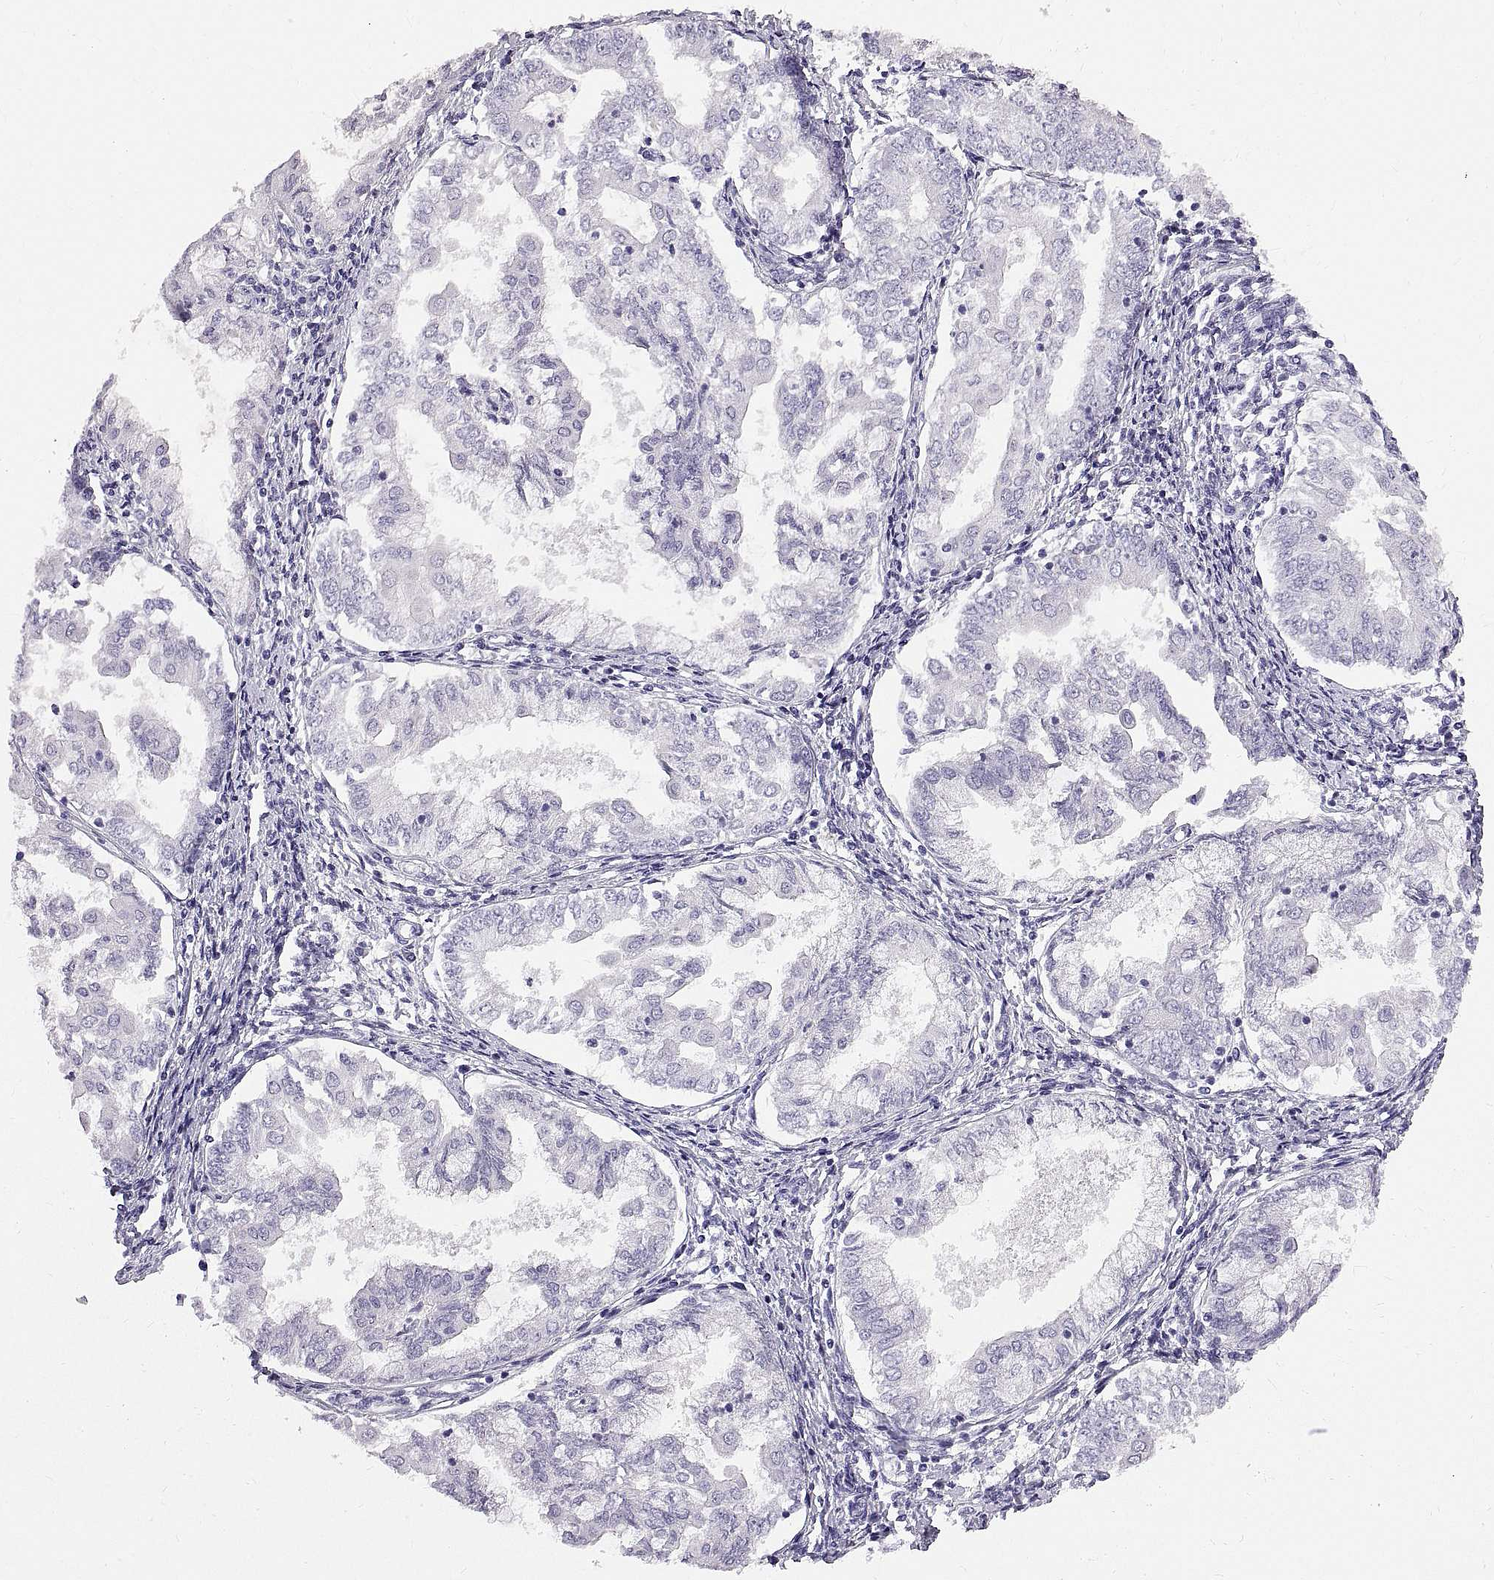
{"staining": {"intensity": "negative", "quantity": "none", "location": "none"}, "tissue": "endometrial cancer", "cell_type": "Tumor cells", "image_type": "cancer", "snomed": [{"axis": "morphology", "description": "Adenocarcinoma, NOS"}, {"axis": "topography", "description": "Endometrium"}], "caption": "IHC histopathology image of neoplastic tissue: adenocarcinoma (endometrial) stained with DAB (3,3'-diaminobenzidine) displays no significant protein staining in tumor cells.", "gene": "WFDC8", "patient": {"sex": "female", "age": 68}}